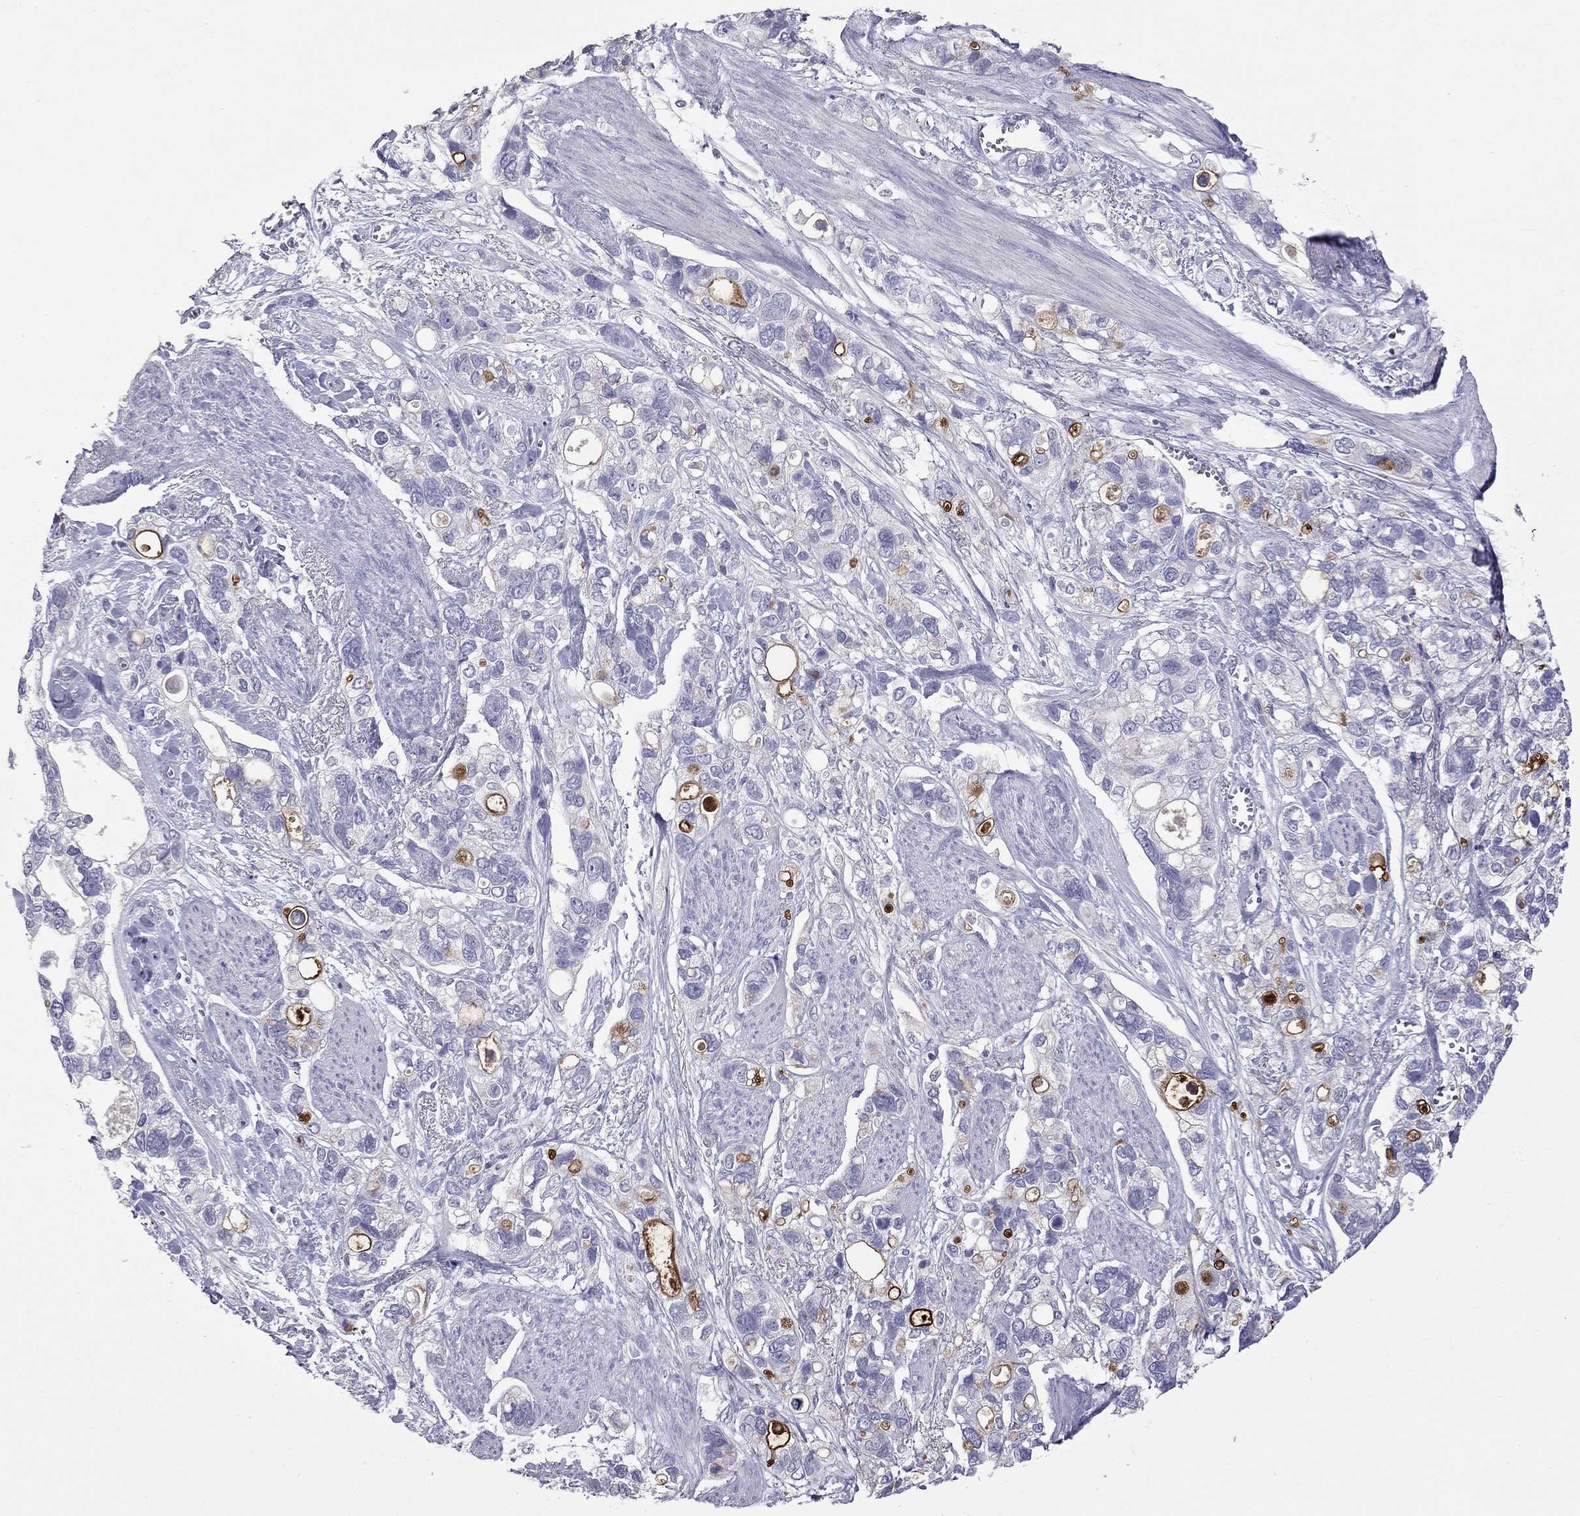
{"staining": {"intensity": "strong", "quantity": "<25%", "location": "cytoplasmic/membranous"}, "tissue": "stomach cancer", "cell_type": "Tumor cells", "image_type": "cancer", "snomed": [{"axis": "morphology", "description": "Adenocarcinoma, NOS"}, {"axis": "topography", "description": "Stomach, upper"}], "caption": "The histopathology image exhibits immunohistochemical staining of stomach adenocarcinoma. There is strong cytoplasmic/membranous expression is identified in approximately <25% of tumor cells.", "gene": "MUC16", "patient": {"sex": "female", "age": 81}}